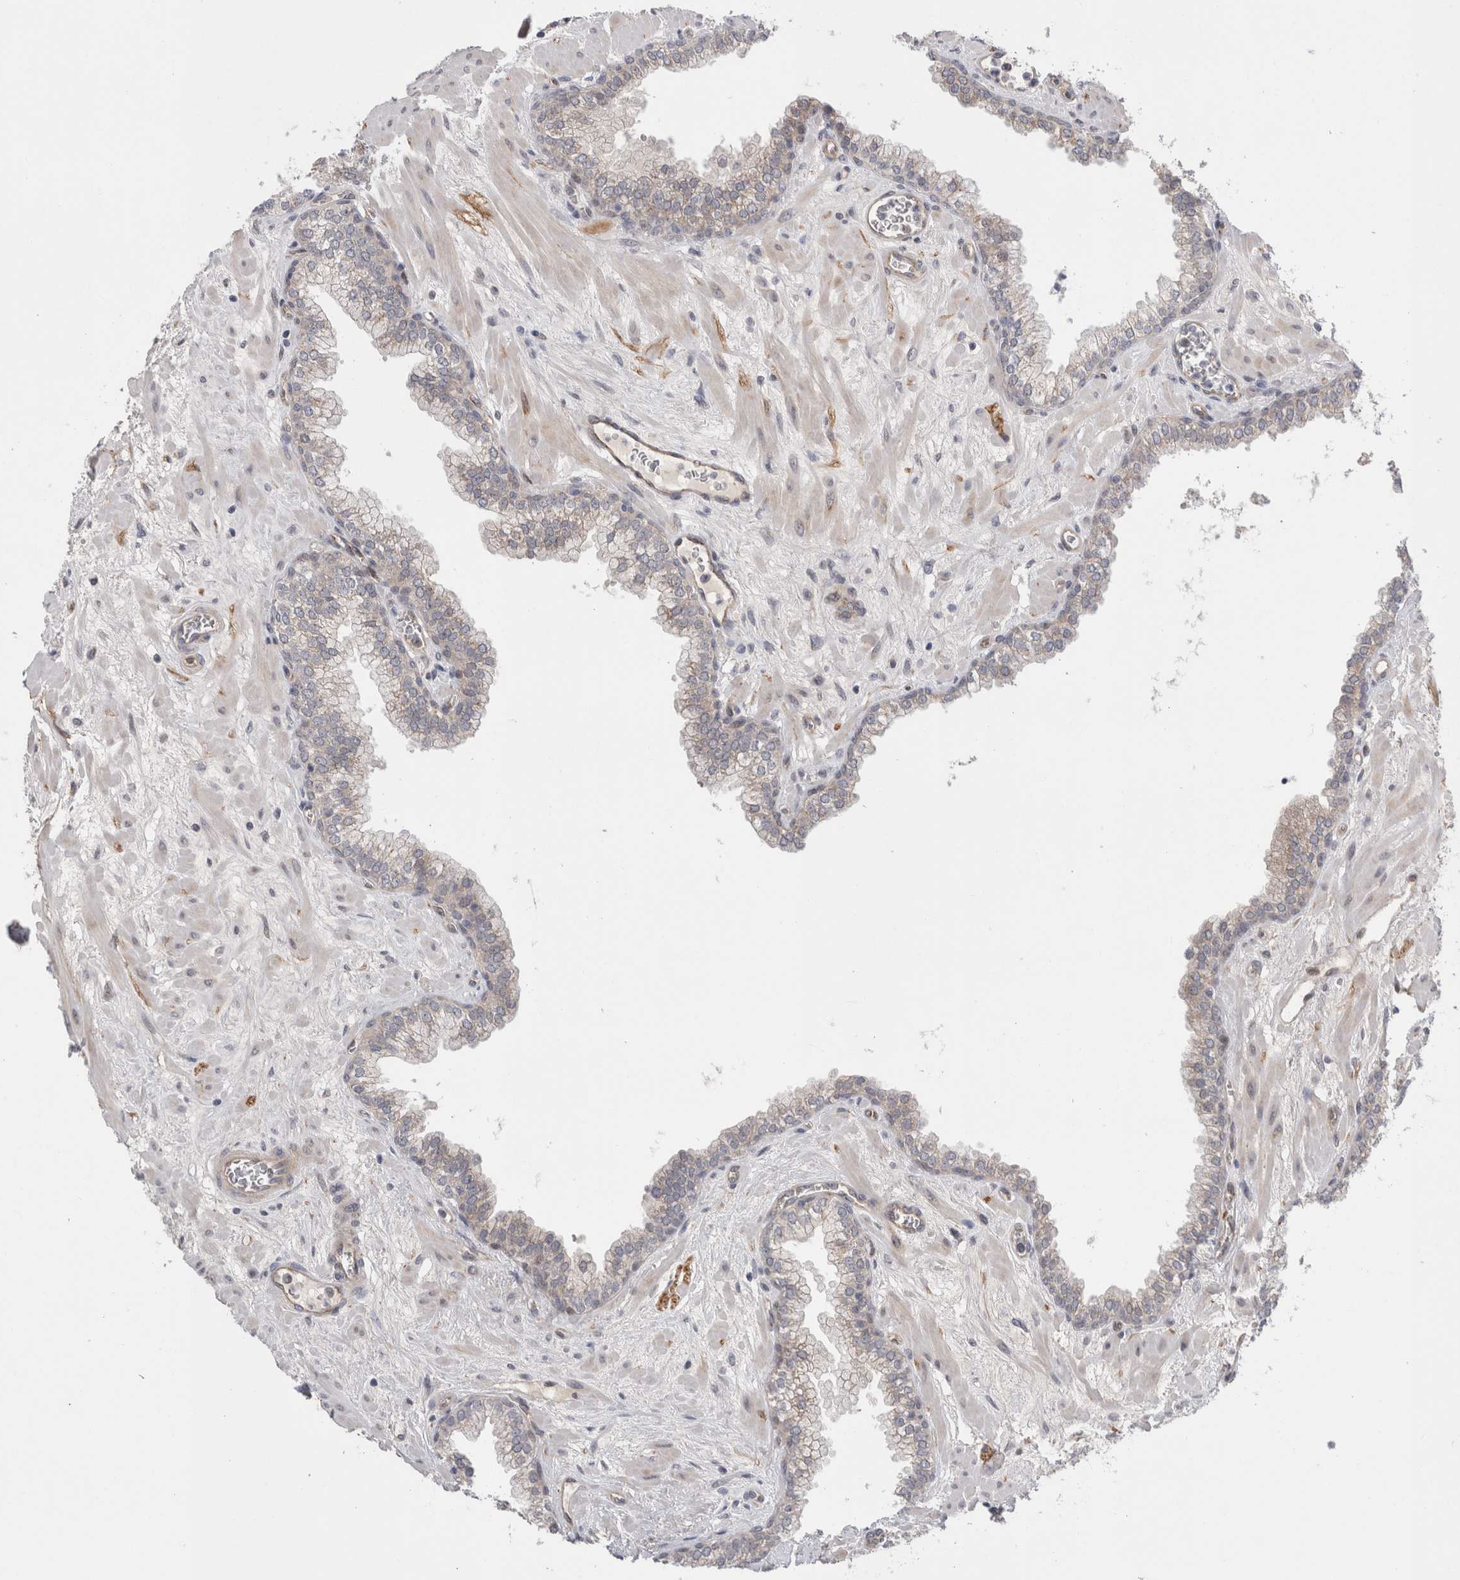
{"staining": {"intensity": "weak", "quantity": "<25%", "location": "cytoplasmic/membranous"}, "tissue": "prostate", "cell_type": "Glandular cells", "image_type": "normal", "snomed": [{"axis": "morphology", "description": "Normal tissue, NOS"}, {"axis": "morphology", "description": "Urothelial carcinoma, Low grade"}, {"axis": "topography", "description": "Urinary bladder"}, {"axis": "topography", "description": "Prostate"}], "caption": "Image shows no significant protein positivity in glandular cells of benign prostate. (DAB (3,3'-diaminobenzidine) IHC with hematoxylin counter stain).", "gene": "TAFA5", "patient": {"sex": "male", "age": 60}}